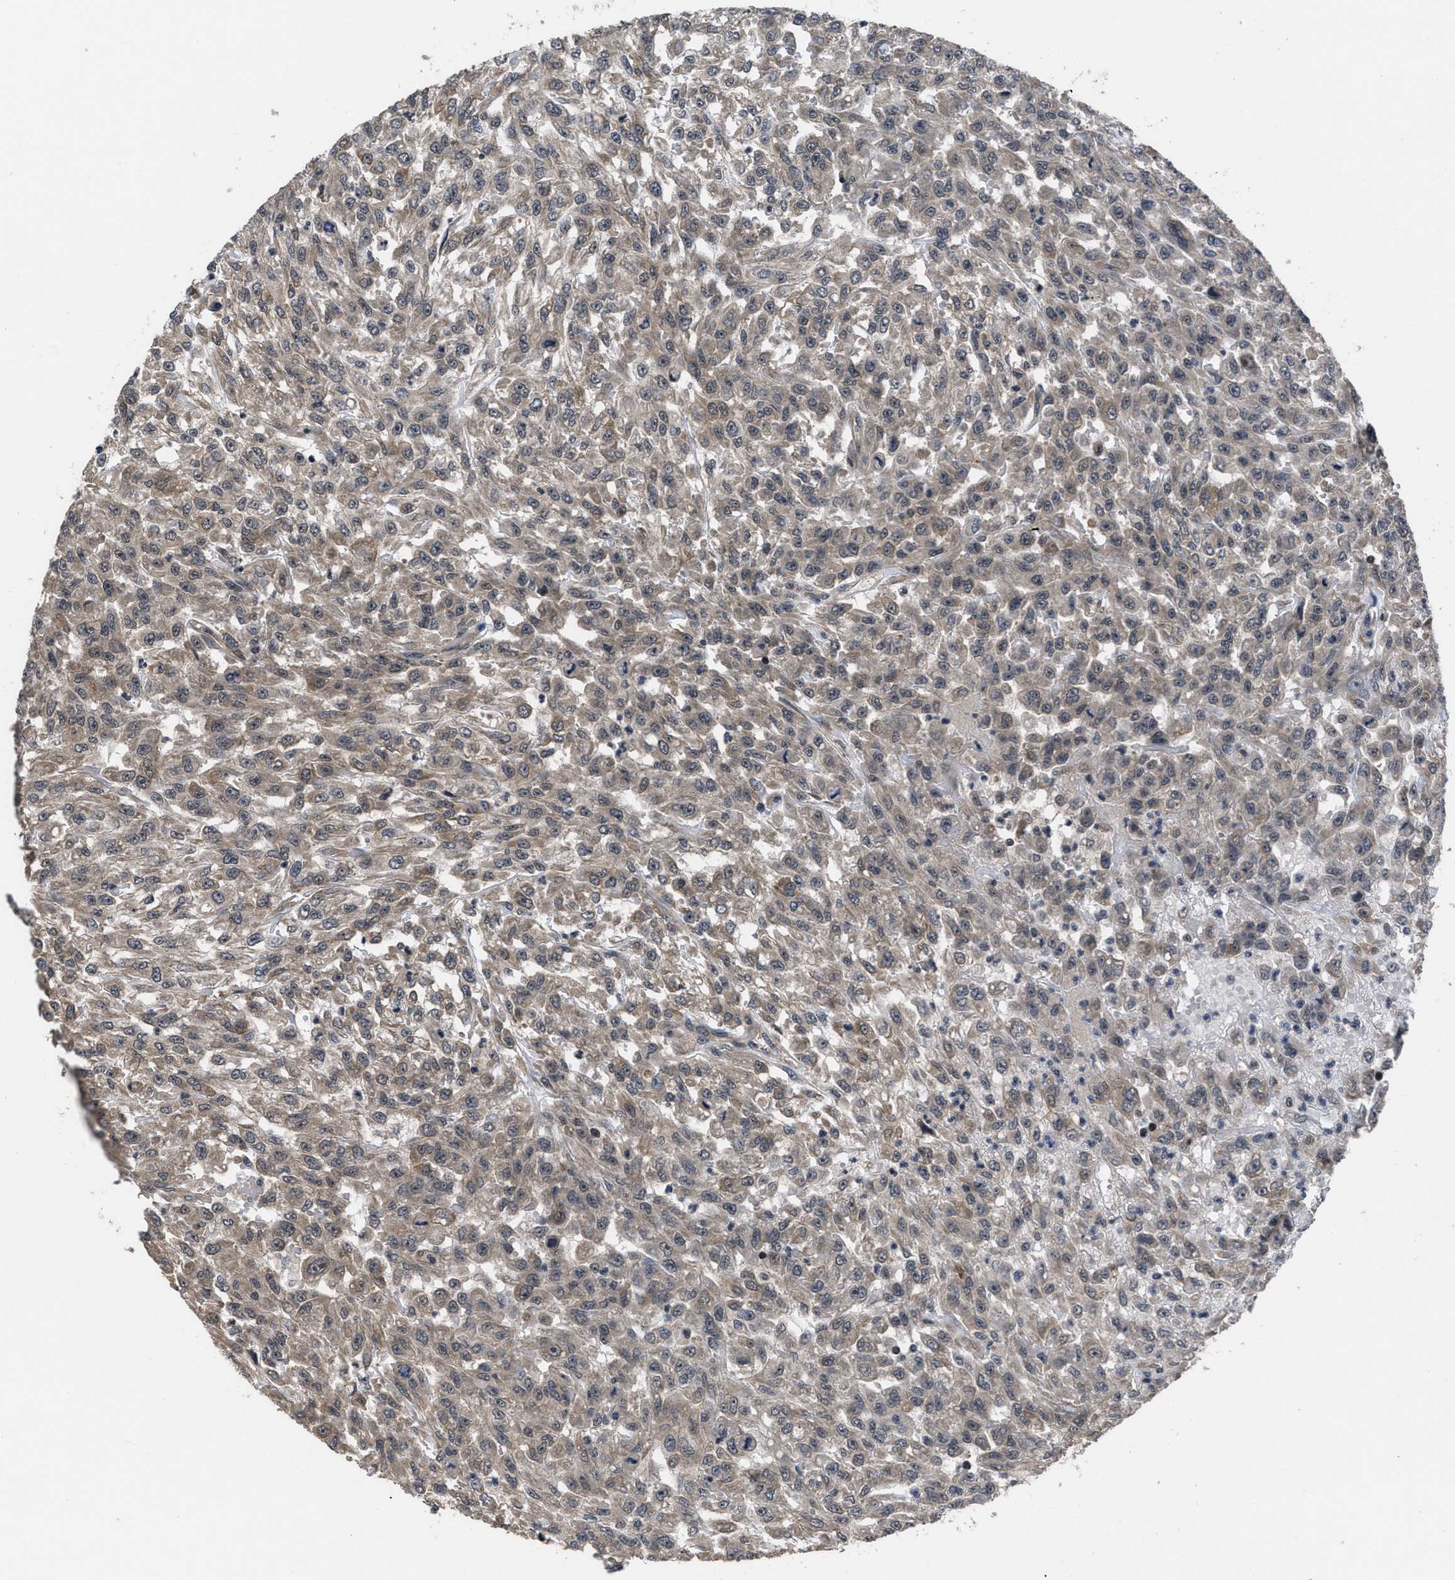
{"staining": {"intensity": "moderate", "quantity": "25%-75%", "location": "cytoplasmic/membranous"}, "tissue": "urothelial cancer", "cell_type": "Tumor cells", "image_type": "cancer", "snomed": [{"axis": "morphology", "description": "Urothelial carcinoma, High grade"}, {"axis": "topography", "description": "Urinary bladder"}], "caption": "DAB immunohistochemical staining of high-grade urothelial carcinoma reveals moderate cytoplasmic/membranous protein staining in approximately 25%-75% of tumor cells.", "gene": "DNAJC14", "patient": {"sex": "male", "age": 46}}